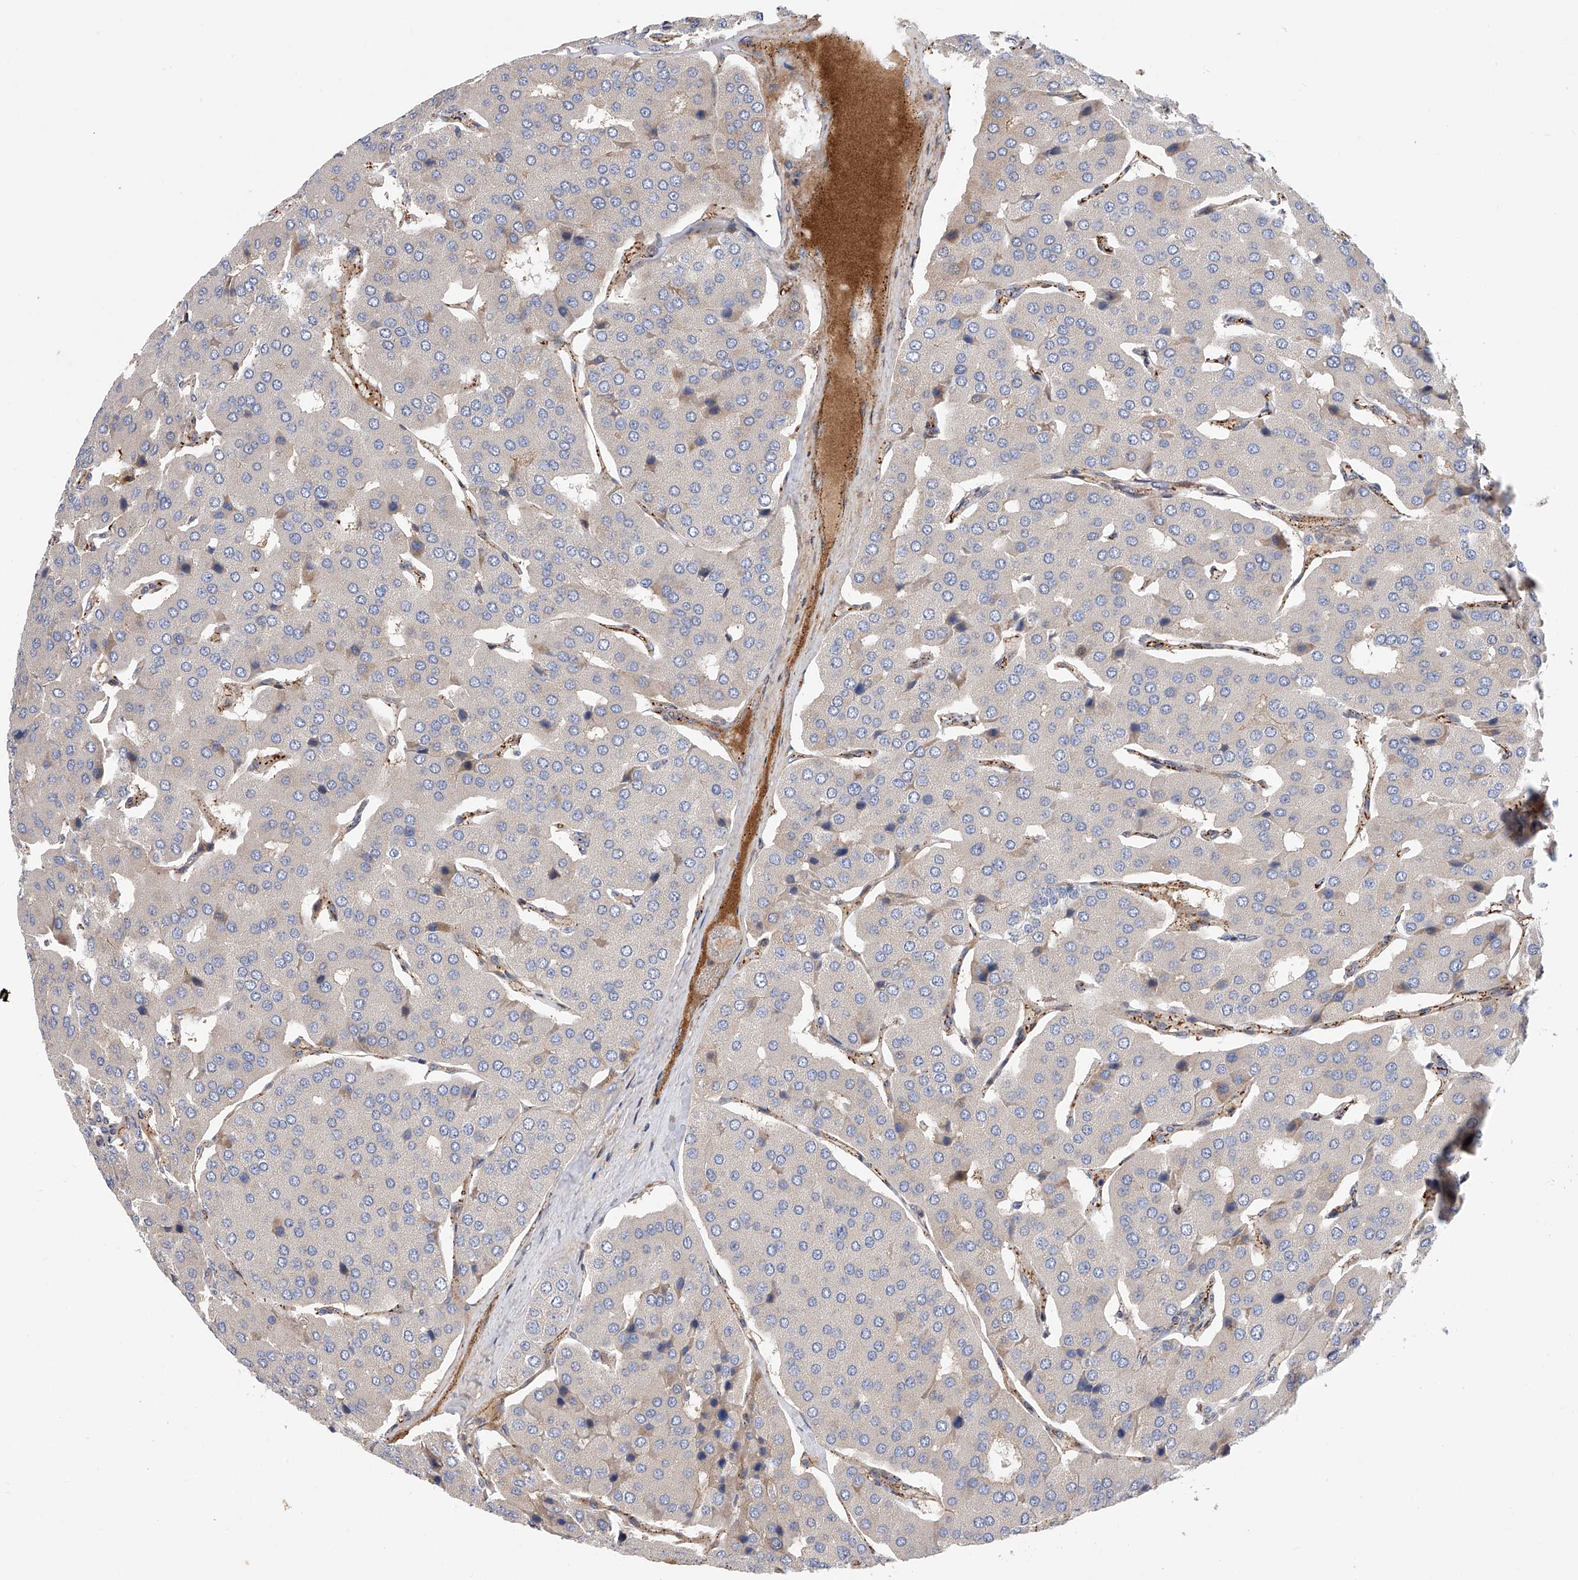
{"staining": {"intensity": "negative", "quantity": "none", "location": "none"}, "tissue": "parathyroid gland", "cell_type": "Glandular cells", "image_type": "normal", "snomed": [{"axis": "morphology", "description": "Normal tissue, NOS"}, {"axis": "morphology", "description": "Adenoma, NOS"}, {"axis": "topography", "description": "Parathyroid gland"}], "caption": "Photomicrograph shows no protein positivity in glandular cells of unremarkable parathyroid gland.", "gene": "PDSS2", "patient": {"sex": "female", "age": 86}}